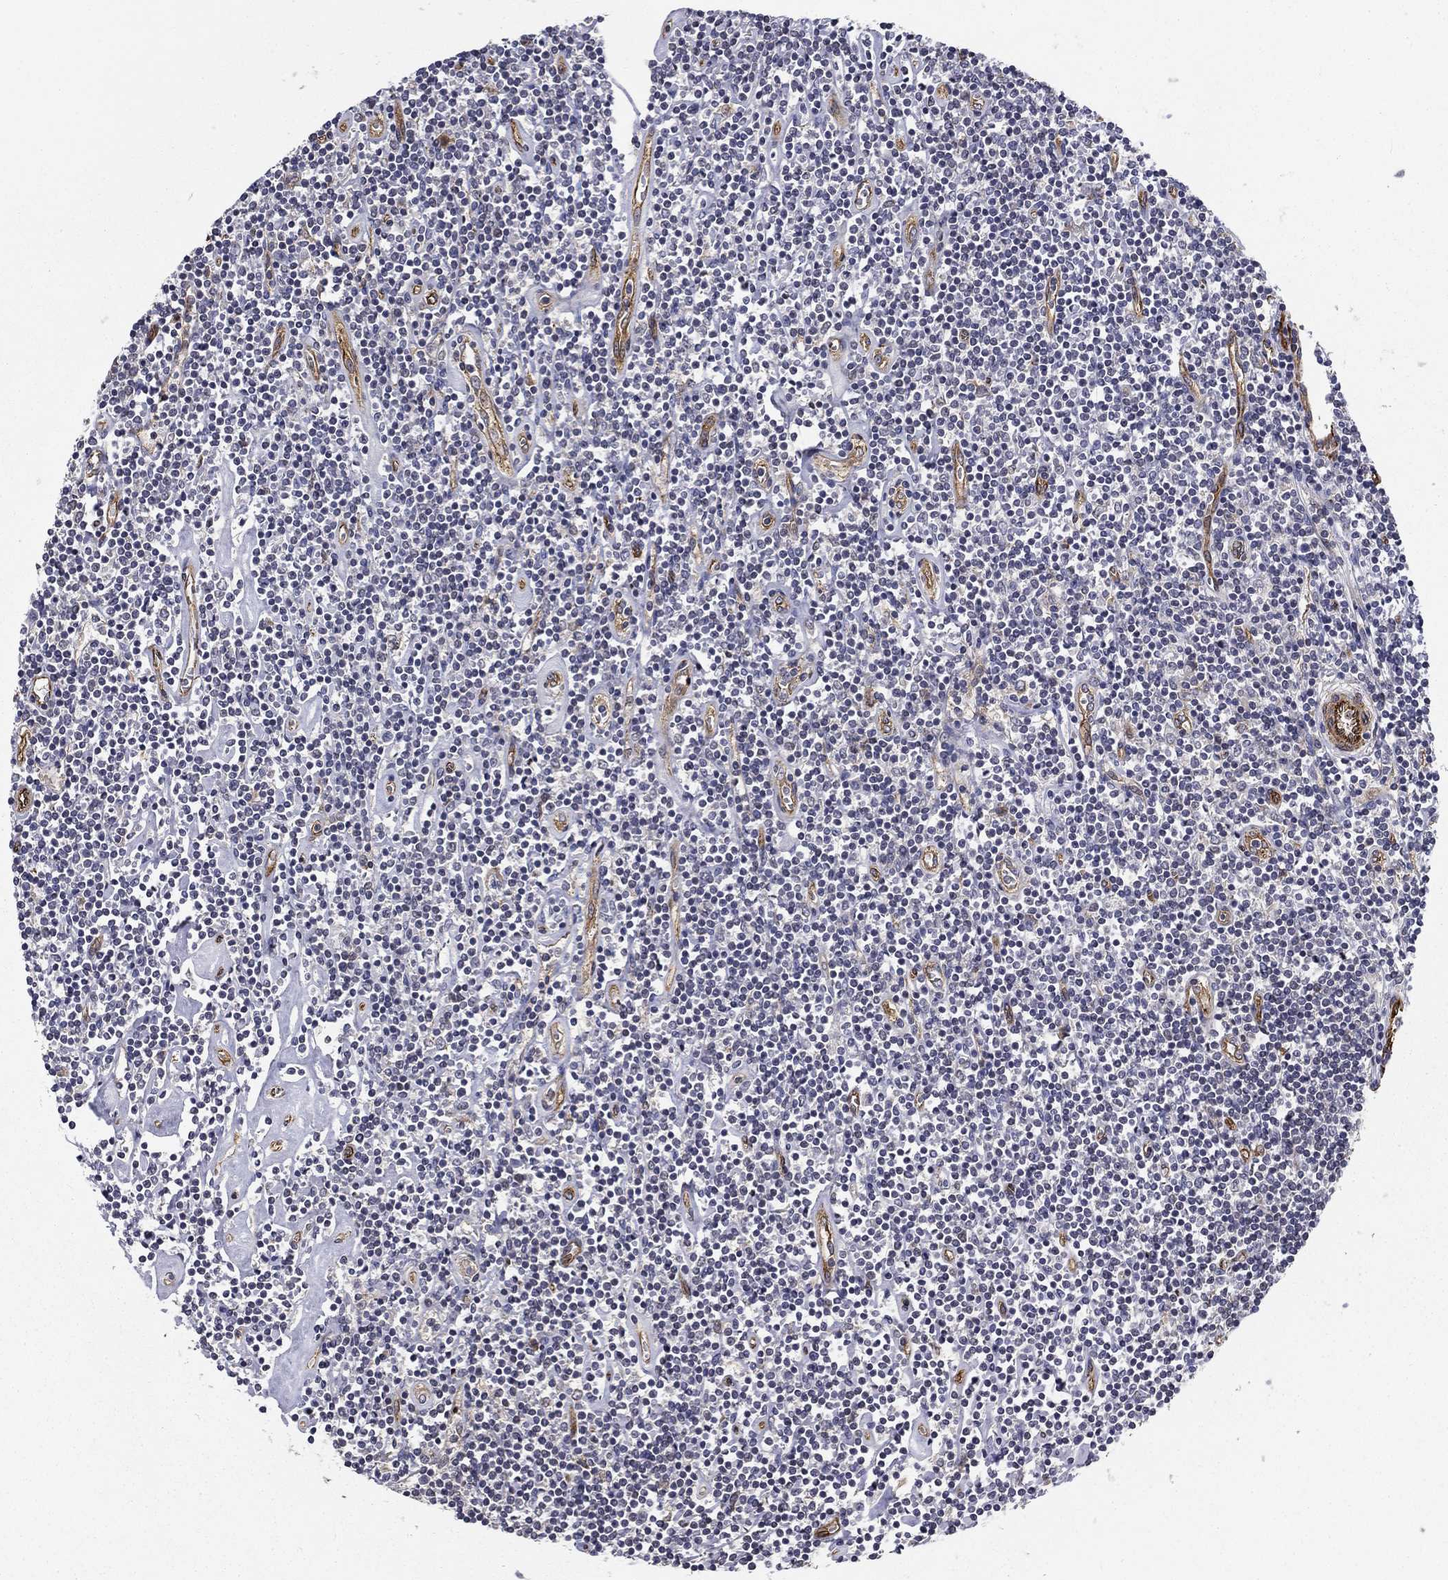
{"staining": {"intensity": "negative", "quantity": "none", "location": "none"}, "tissue": "lymphoma", "cell_type": "Tumor cells", "image_type": "cancer", "snomed": [{"axis": "morphology", "description": "Hodgkin's disease, NOS"}, {"axis": "topography", "description": "Lymph node"}], "caption": "There is no significant expression in tumor cells of lymphoma.", "gene": "SYNC", "patient": {"sex": "male", "age": 40}}